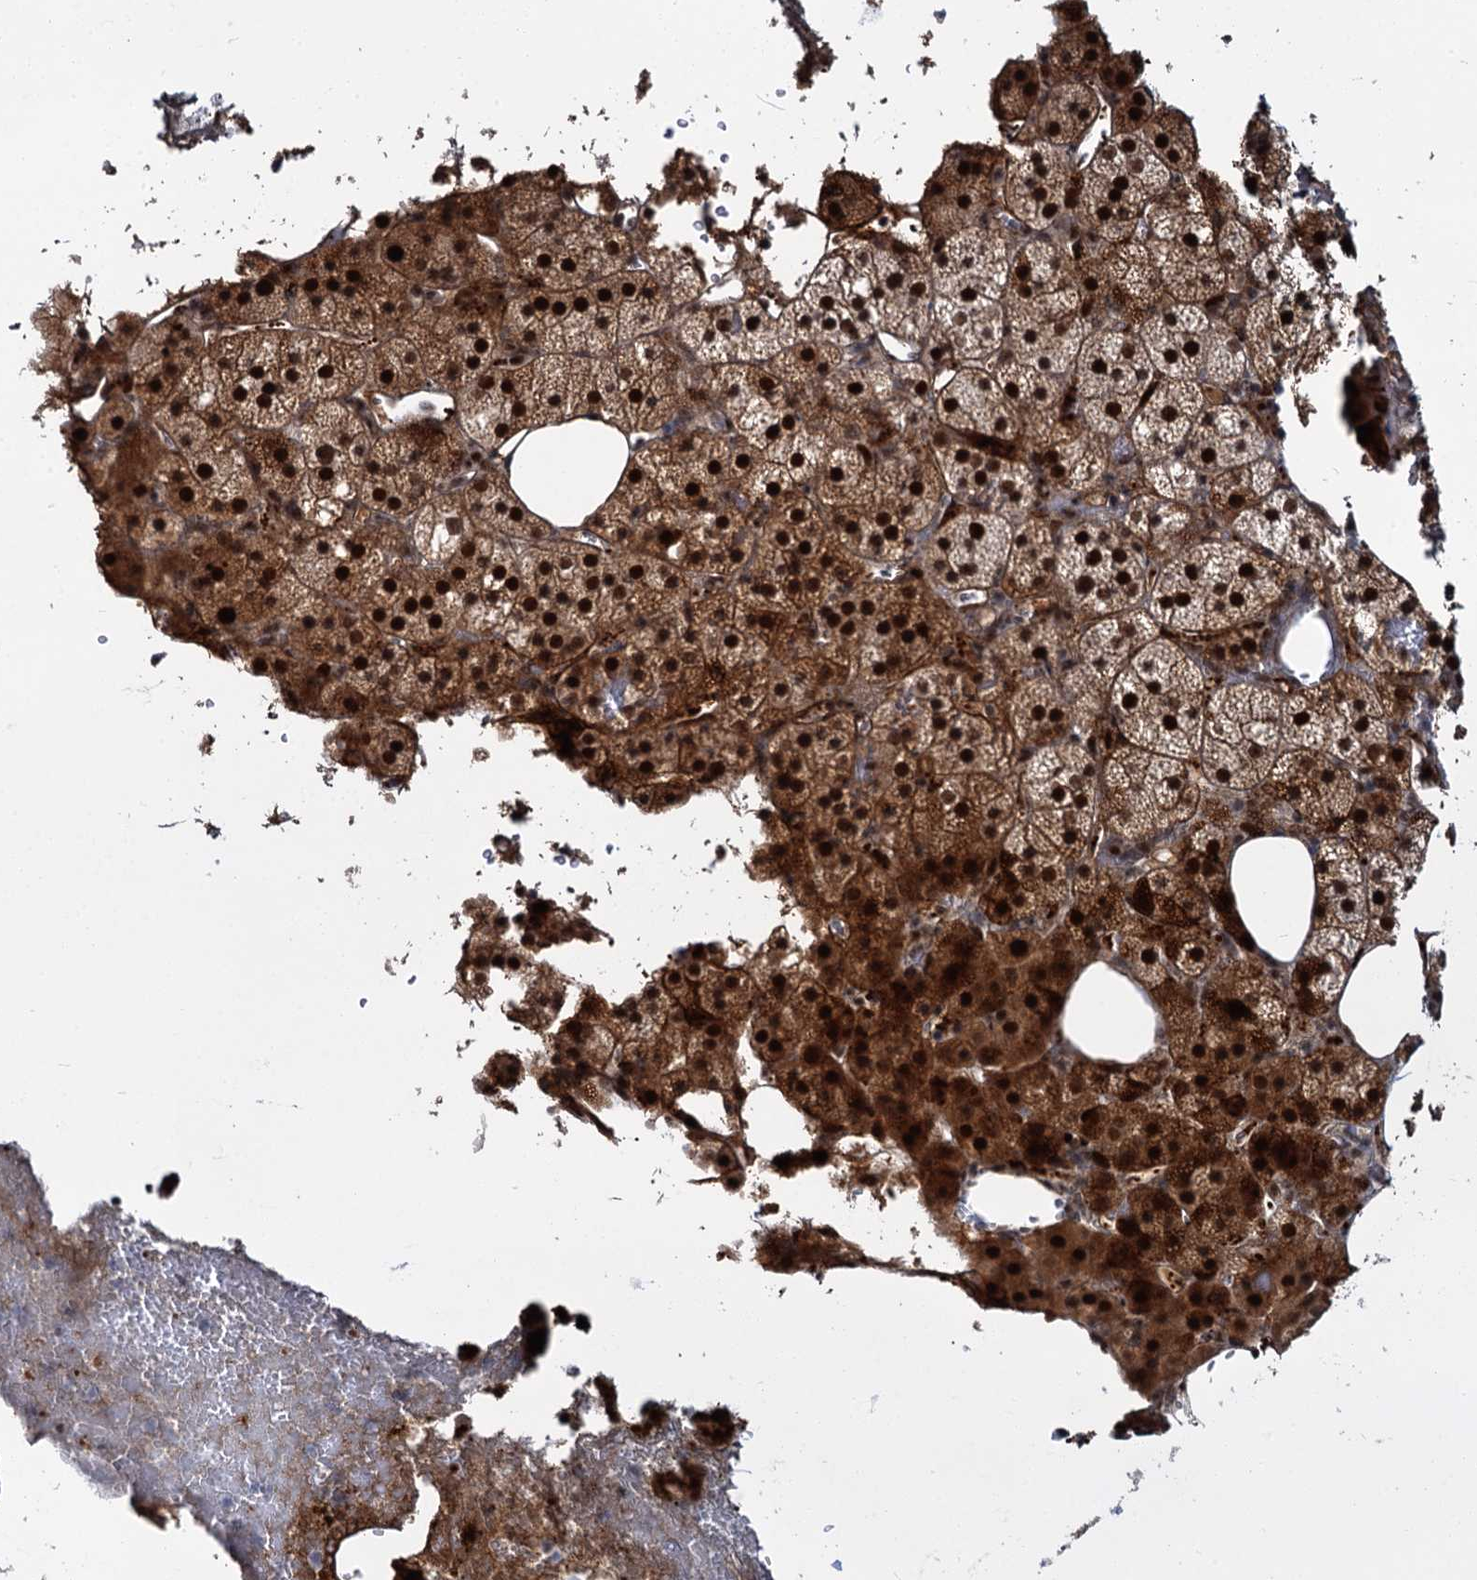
{"staining": {"intensity": "strong", "quantity": ">75%", "location": "cytoplasmic/membranous,nuclear"}, "tissue": "adrenal gland", "cell_type": "Glandular cells", "image_type": "normal", "snomed": [{"axis": "morphology", "description": "Normal tissue, NOS"}, {"axis": "topography", "description": "Adrenal gland"}], "caption": "IHC of normal human adrenal gland reveals high levels of strong cytoplasmic/membranous,nuclear staining in approximately >75% of glandular cells.", "gene": "MBD6", "patient": {"sex": "female", "age": 59}}